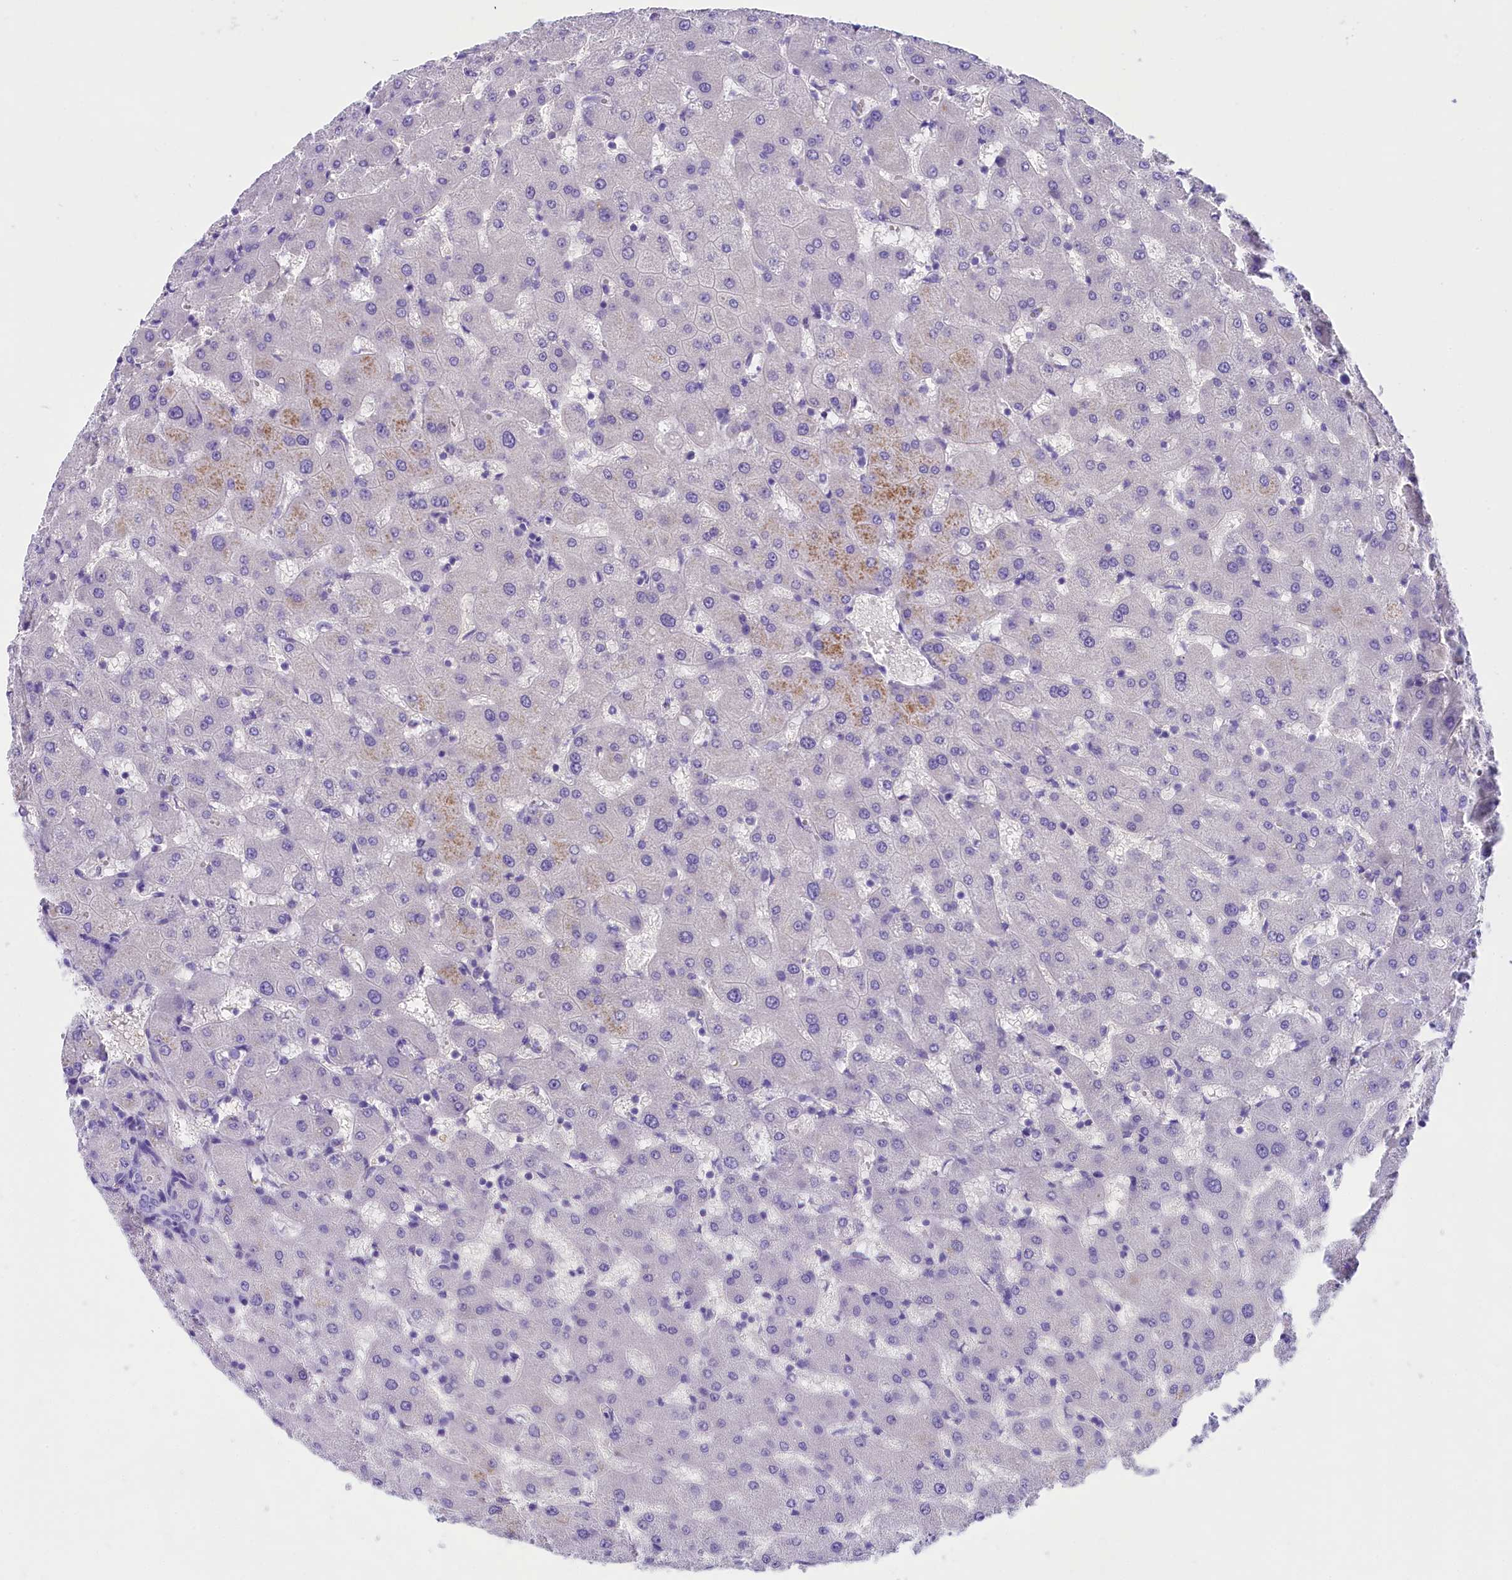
{"staining": {"intensity": "negative", "quantity": "none", "location": "none"}, "tissue": "liver", "cell_type": "Cholangiocytes", "image_type": "normal", "snomed": [{"axis": "morphology", "description": "Normal tissue, NOS"}, {"axis": "topography", "description": "Liver"}], "caption": "Immunohistochemistry image of unremarkable human liver stained for a protein (brown), which demonstrates no expression in cholangiocytes.", "gene": "SKIDA1", "patient": {"sex": "female", "age": 63}}